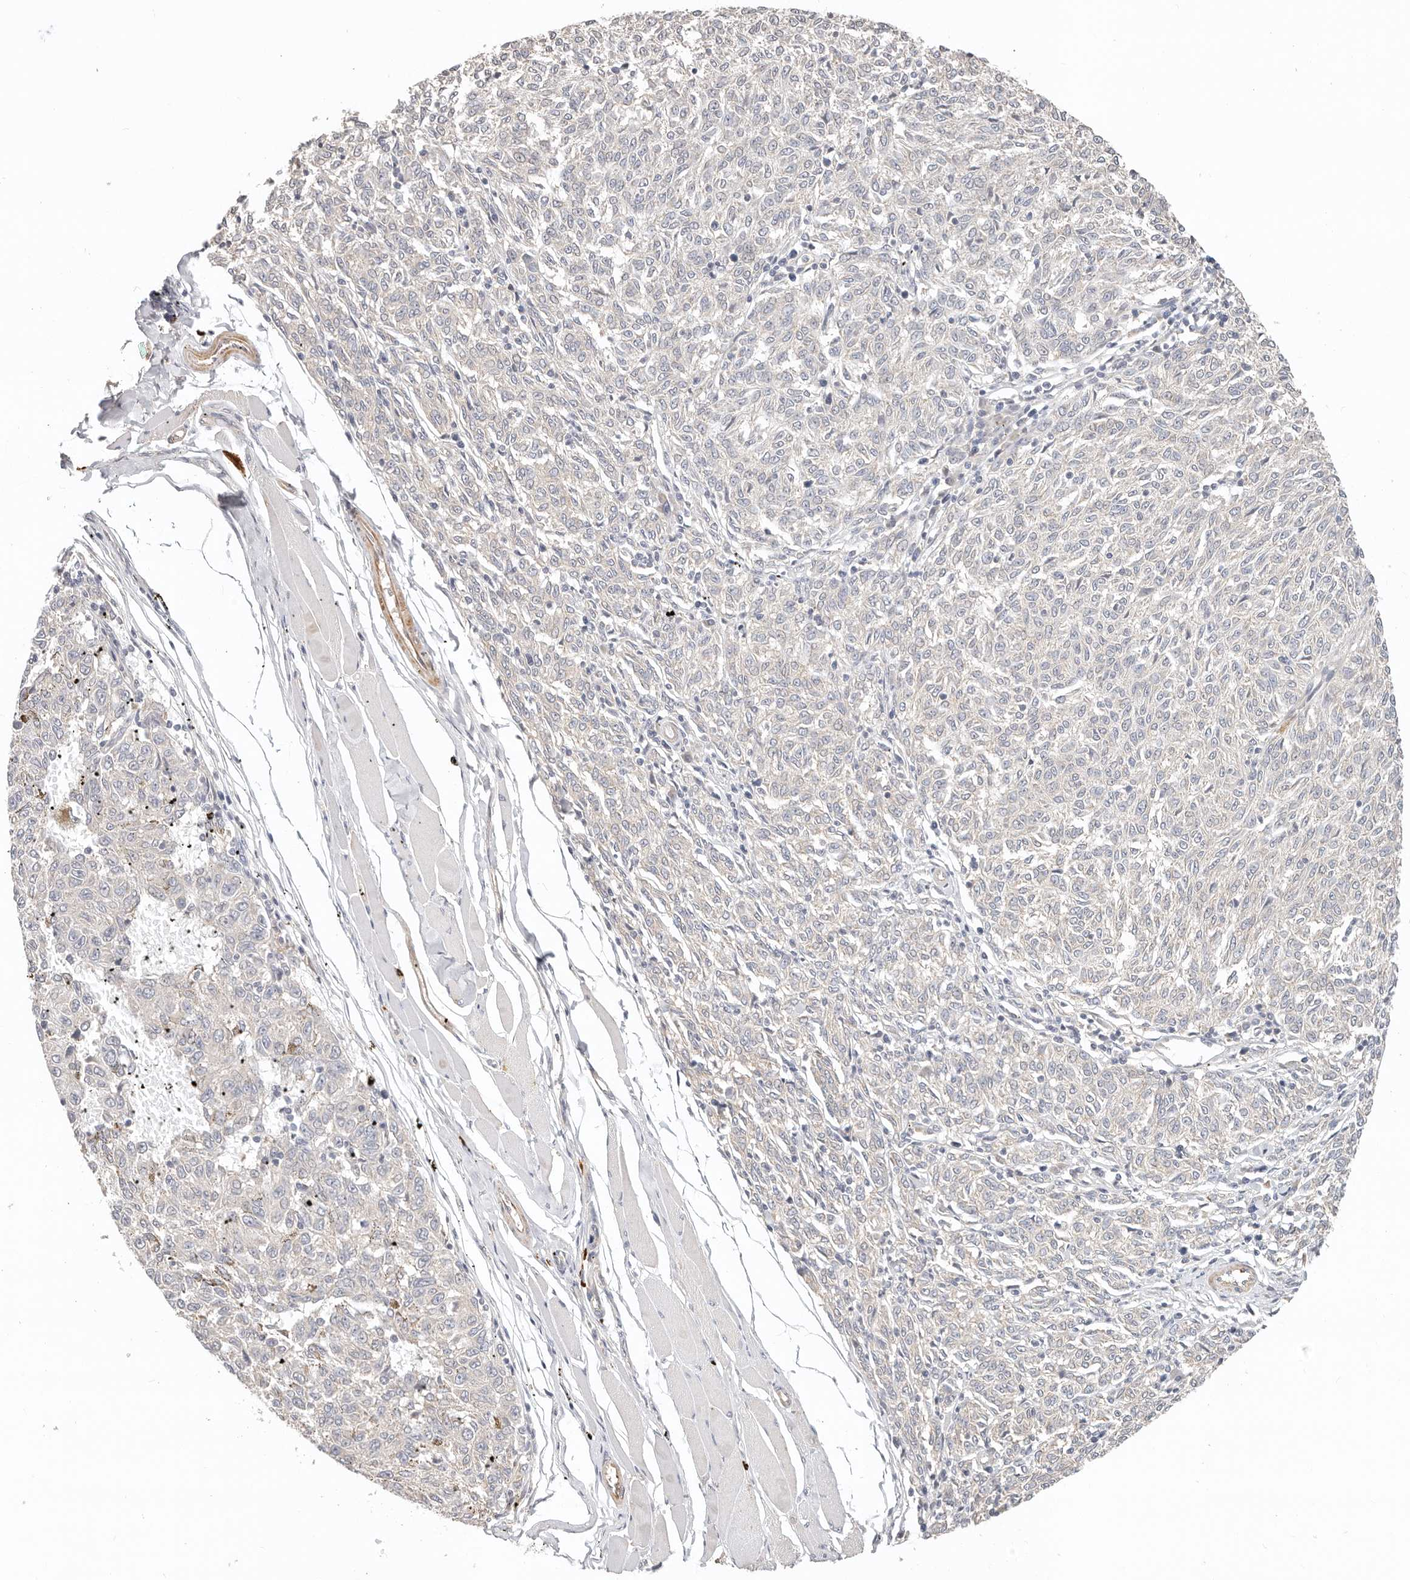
{"staining": {"intensity": "negative", "quantity": "none", "location": "none"}, "tissue": "melanoma", "cell_type": "Tumor cells", "image_type": "cancer", "snomed": [{"axis": "morphology", "description": "Malignant melanoma, NOS"}, {"axis": "topography", "description": "Skin"}], "caption": "The photomicrograph shows no staining of tumor cells in melanoma.", "gene": "ZRANB1", "patient": {"sex": "female", "age": 72}}